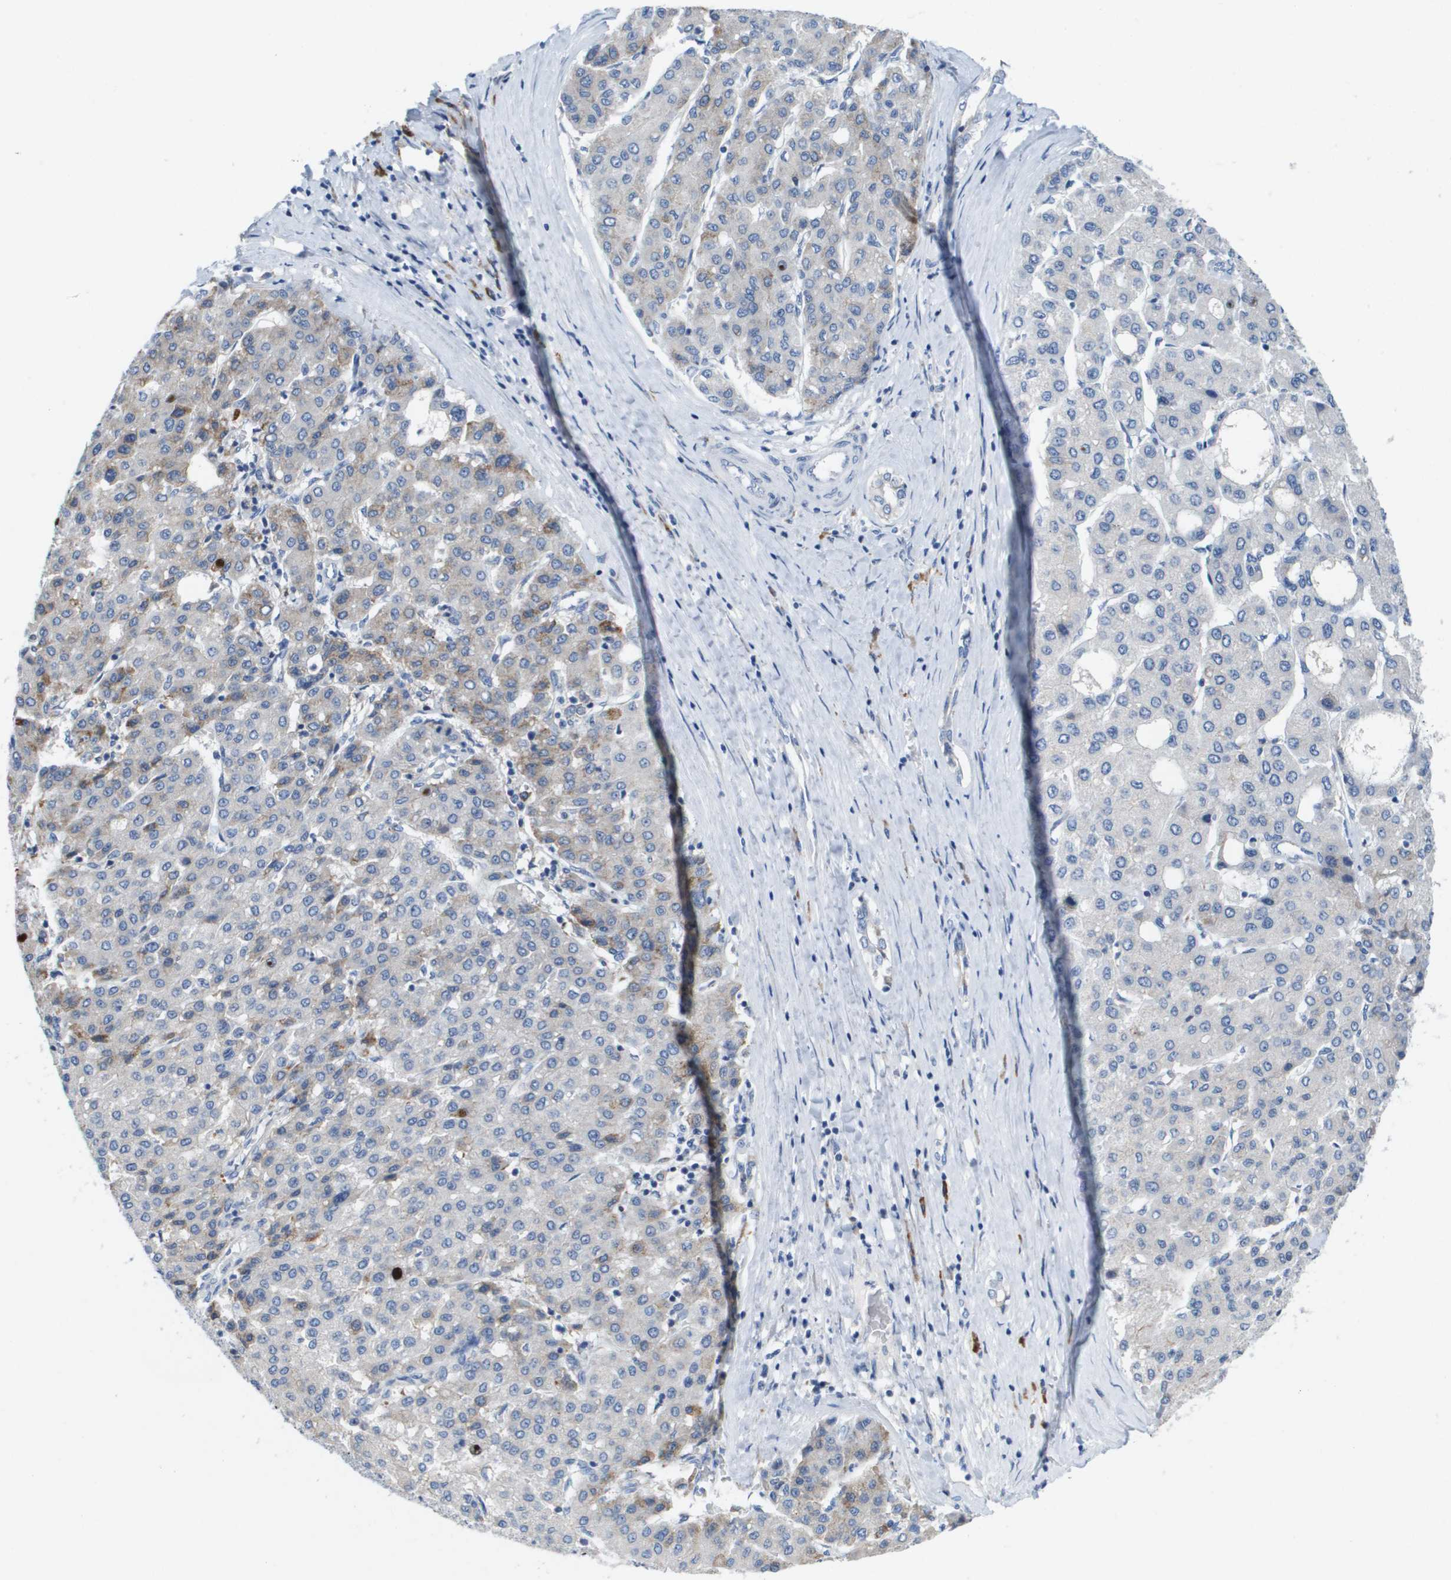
{"staining": {"intensity": "weak", "quantity": "<25%", "location": "cytoplasmic/membranous"}, "tissue": "liver cancer", "cell_type": "Tumor cells", "image_type": "cancer", "snomed": [{"axis": "morphology", "description": "Carcinoma, Hepatocellular, NOS"}, {"axis": "topography", "description": "Liver"}], "caption": "Tumor cells are negative for brown protein staining in hepatocellular carcinoma (liver).", "gene": "CD3G", "patient": {"sex": "male", "age": 65}}